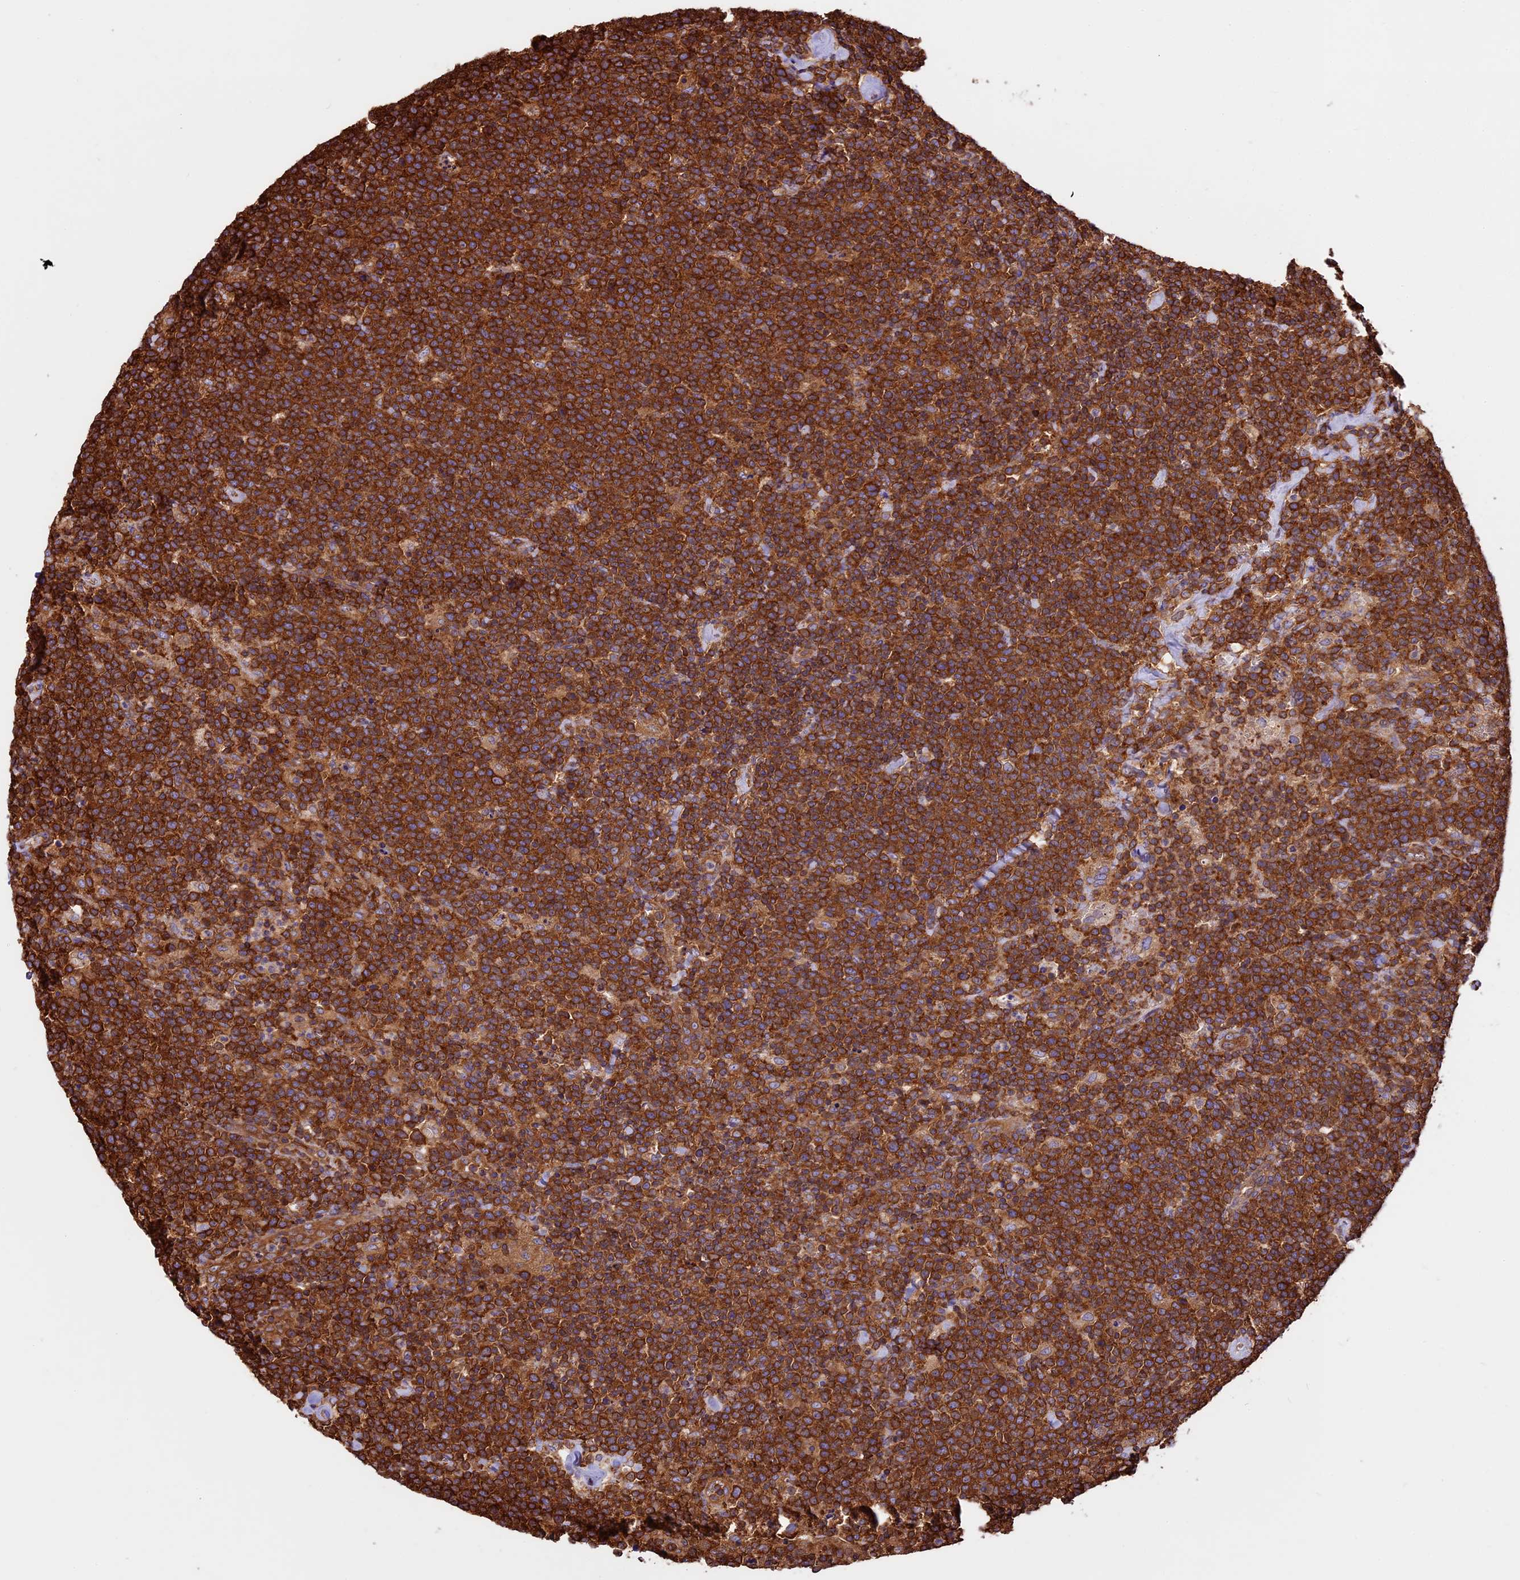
{"staining": {"intensity": "strong", "quantity": ">75%", "location": "cytoplasmic/membranous"}, "tissue": "lymphoma", "cell_type": "Tumor cells", "image_type": "cancer", "snomed": [{"axis": "morphology", "description": "Malignant lymphoma, non-Hodgkin's type, High grade"}, {"axis": "topography", "description": "Lymph node"}], "caption": "An IHC histopathology image of tumor tissue is shown. Protein staining in brown labels strong cytoplasmic/membranous positivity in lymphoma within tumor cells.", "gene": "KARS1", "patient": {"sex": "male", "age": 61}}